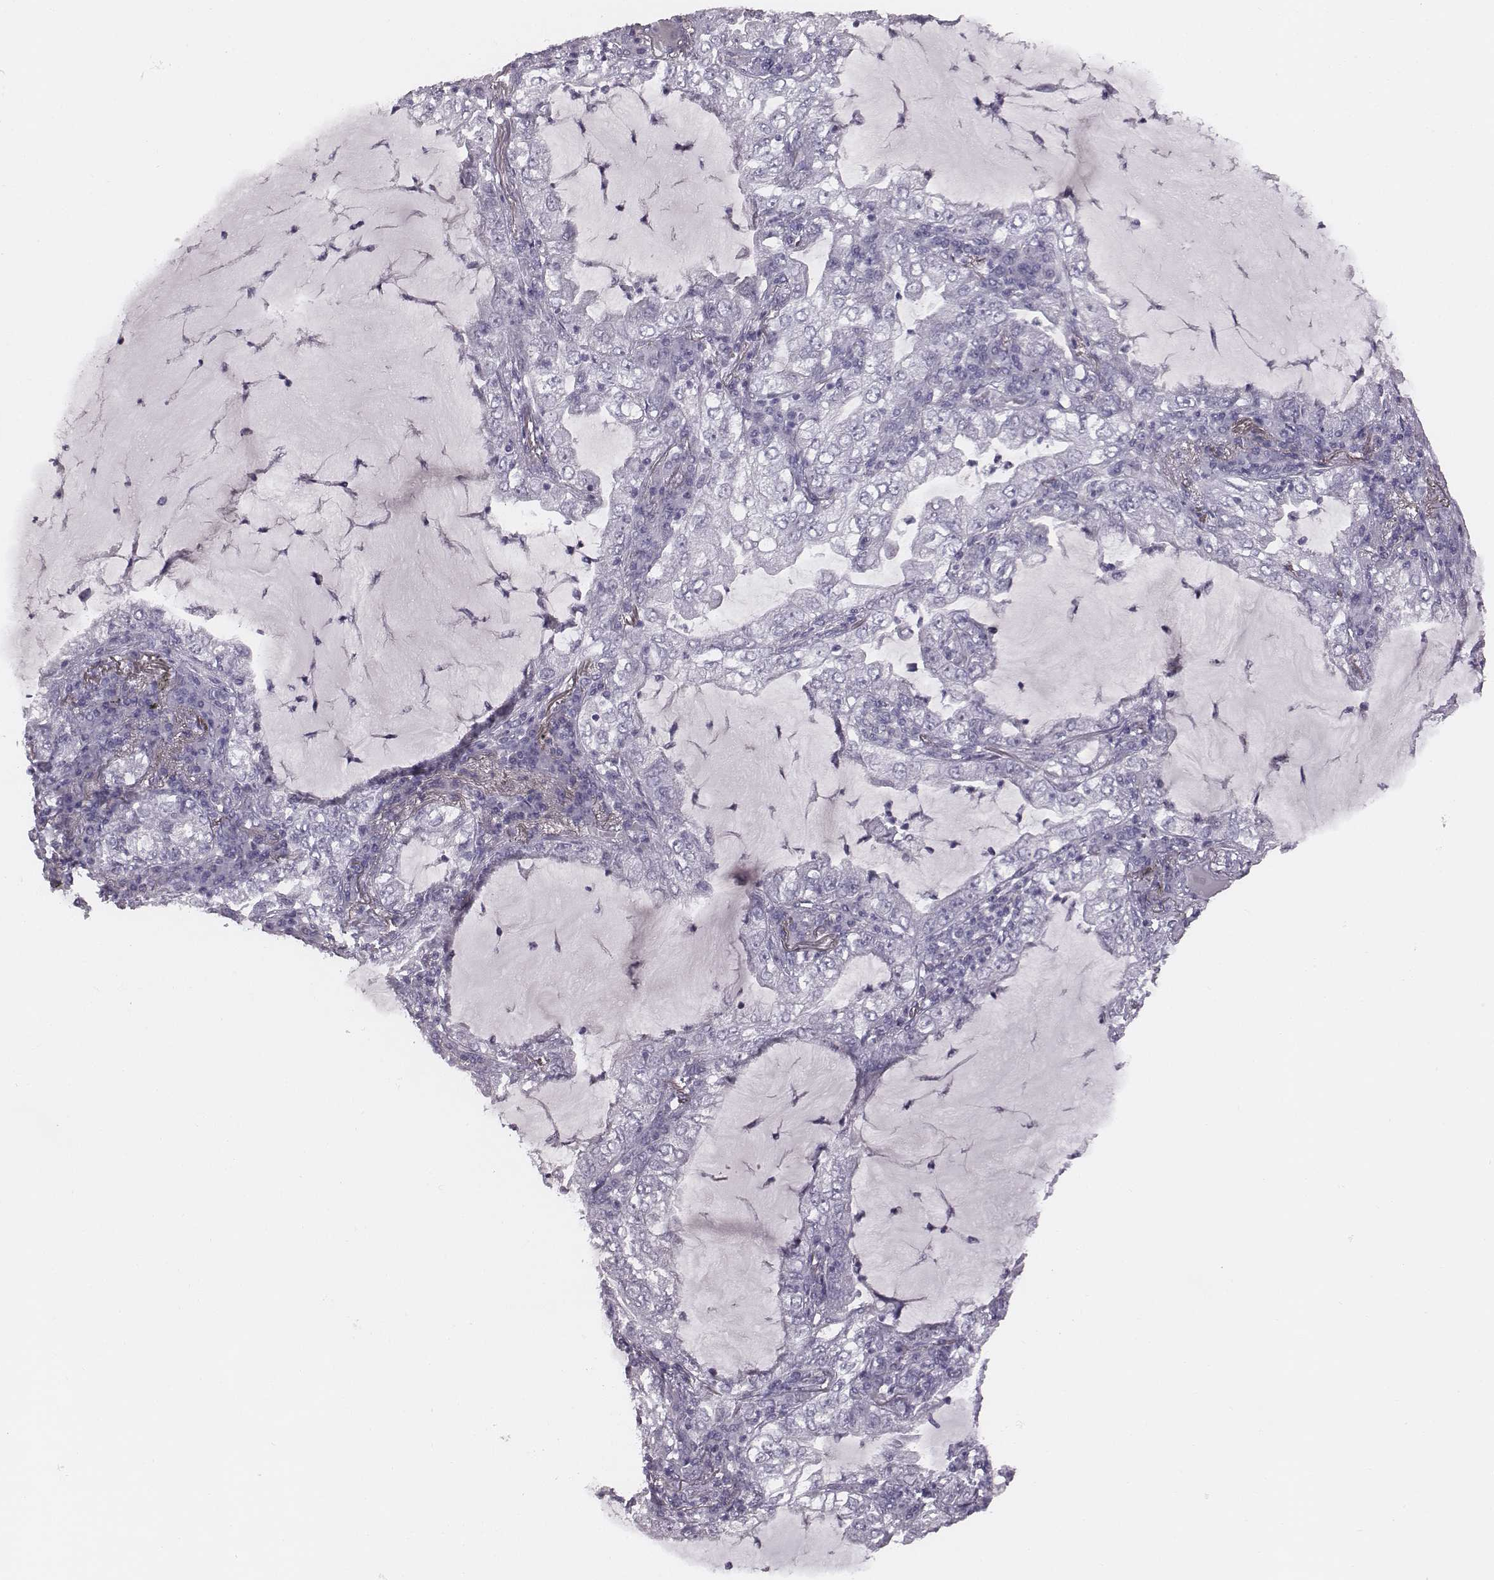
{"staining": {"intensity": "negative", "quantity": "none", "location": "none"}, "tissue": "lung cancer", "cell_type": "Tumor cells", "image_type": "cancer", "snomed": [{"axis": "morphology", "description": "Adenocarcinoma, NOS"}, {"axis": "topography", "description": "Lung"}], "caption": "Image shows no protein expression in tumor cells of adenocarcinoma (lung) tissue.", "gene": "PDE8B", "patient": {"sex": "female", "age": 73}}